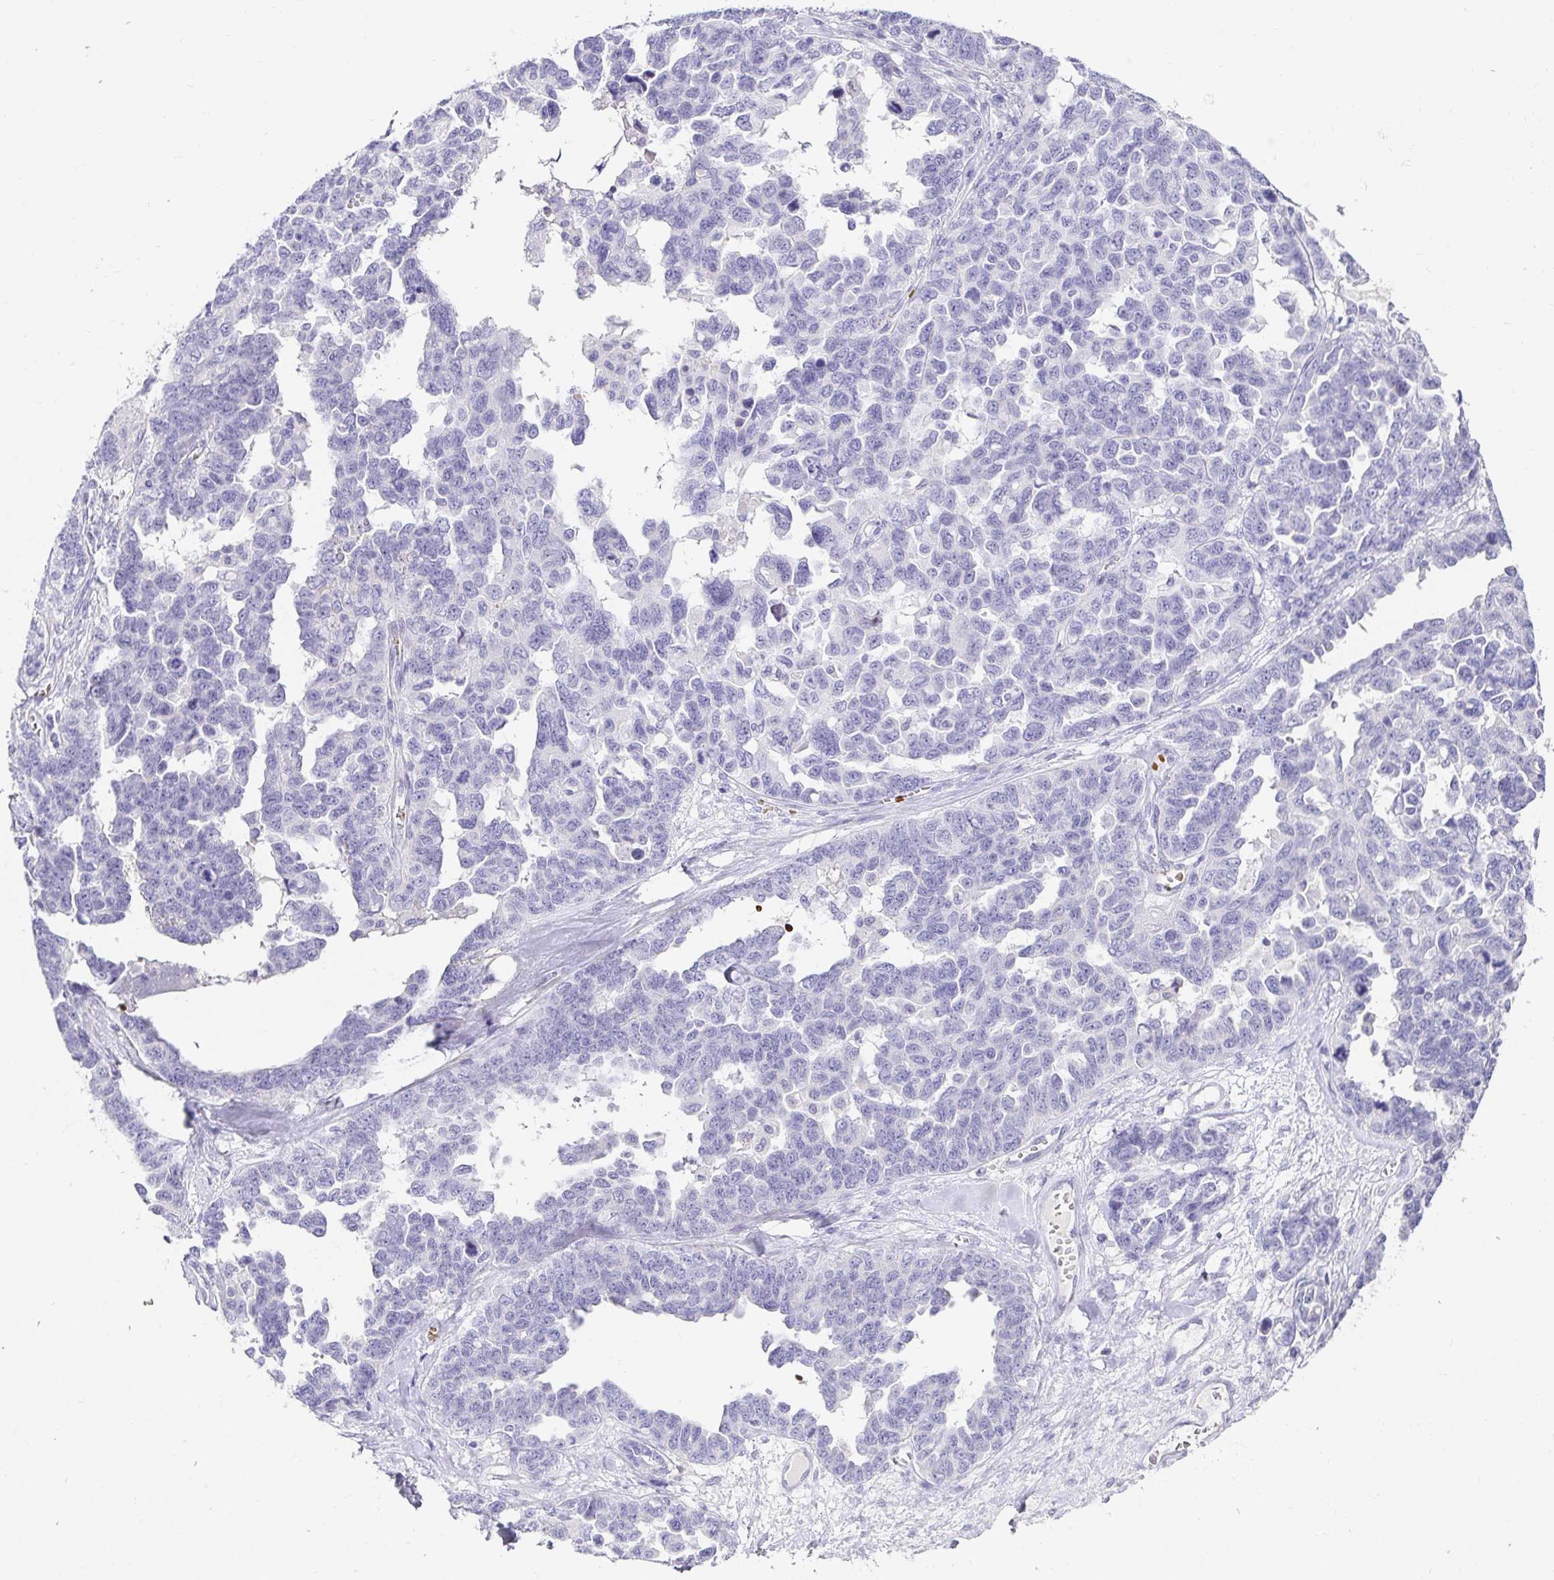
{"staining": {"intensity": "negative", "quantity": "none", "location": "none"}, "tissue": "ovarian cancer", "cell_type": "Tumor cells", "image_type": "cancer", "snomed": [{"axis": "morphology", "description": "Cystadenocarcinoma, serous, NOS"}, {"axis": "topography", "description": "Ovary"}], "caption": "Immunohistochemistry (IHC) photomicrograph of neoplastic tissue: human ovarian cancer stained with DAB (3,3'-diaminobenzidine) shows no significant protein expression in tumor cells.", "gene": "FGF21", "patient": {"sex": "female", "age": 69}}